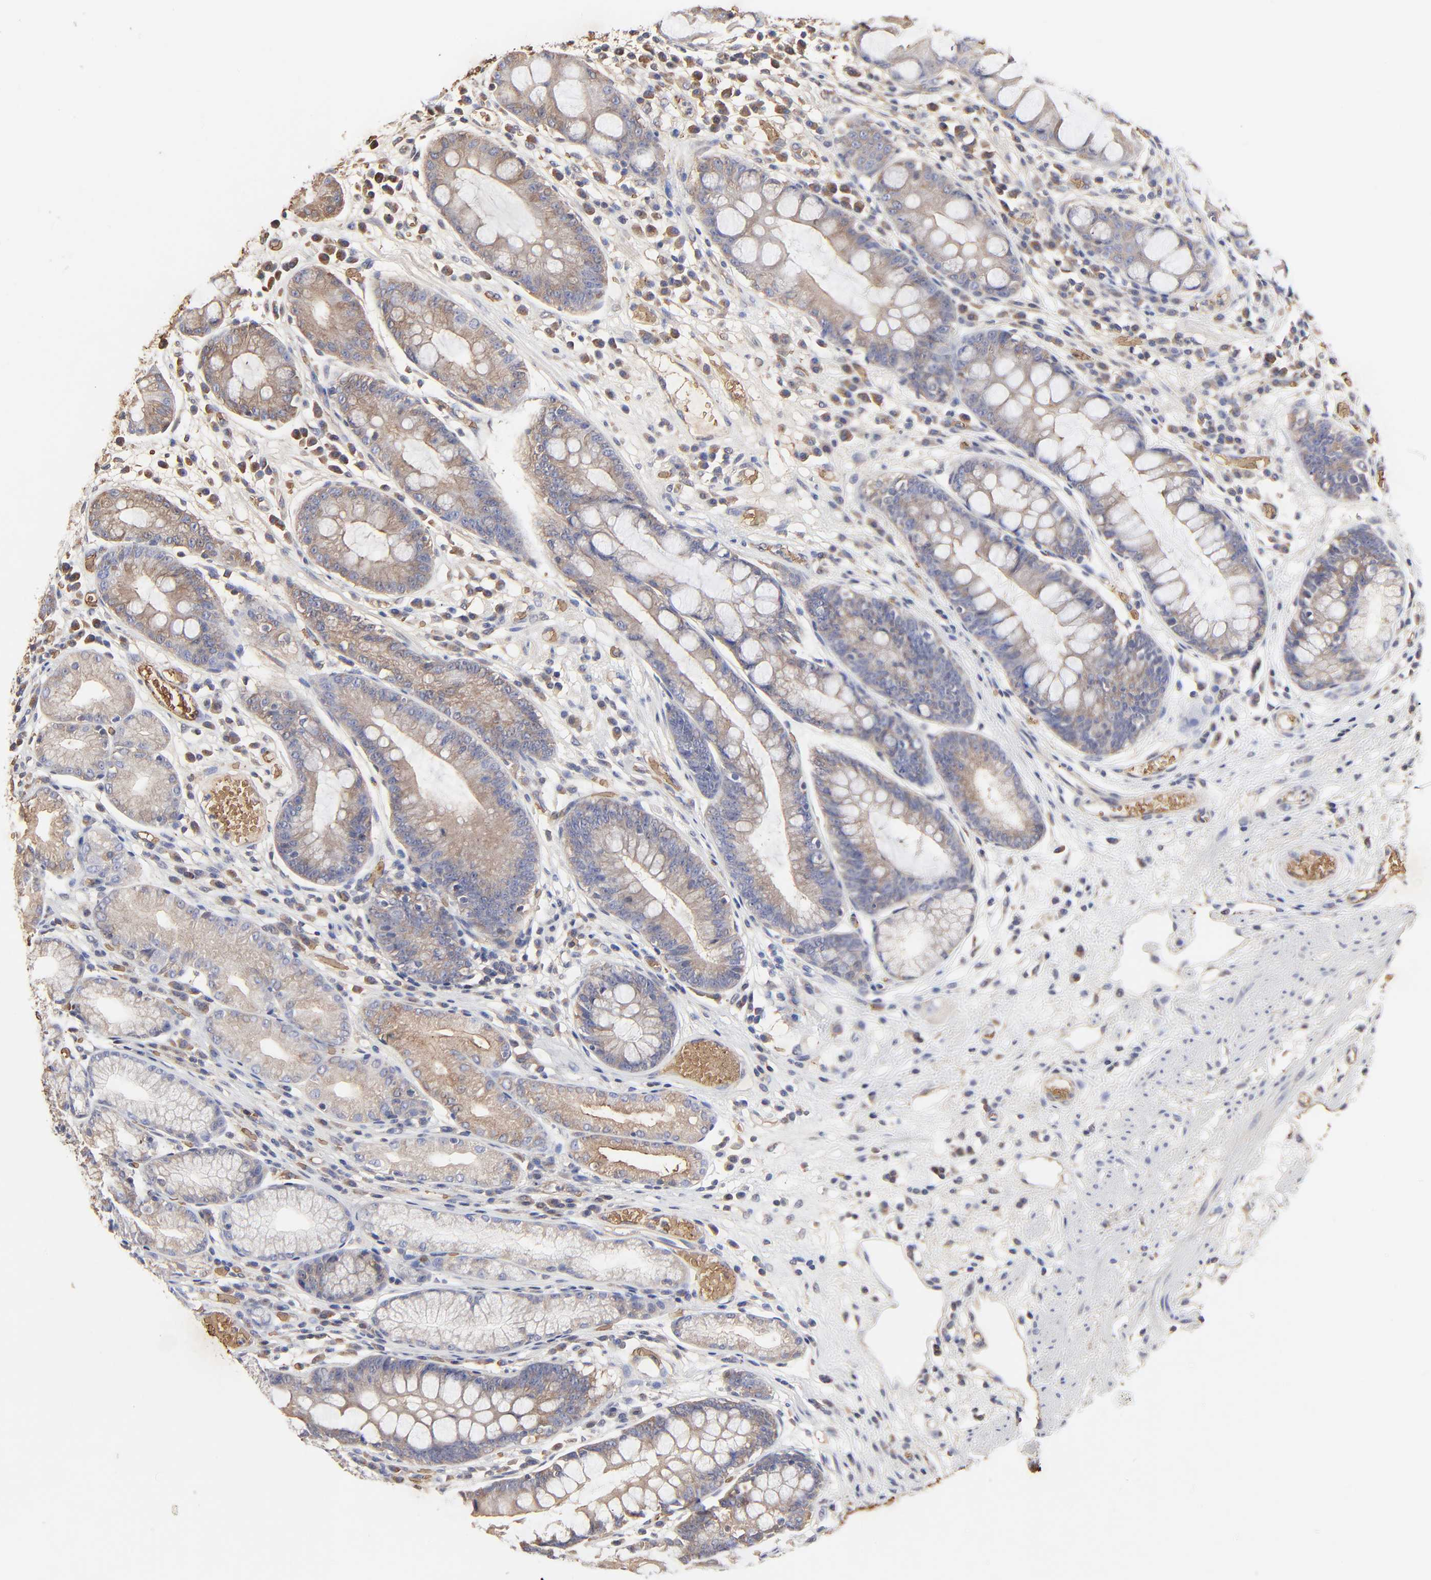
{"staining": {"intensity": "weak", "quantity": "<25%", "location": "cytoplasmic/membranous"}, "tissue": "stomach", "cell_type": "Glandular cells", "image_type": "normal", "snomed": [{"axis": "morphology", "description": "Normal tissue, NOS"}, {"axis": "morphology", "description": "Inflammation, NOS"}, {"axis": "topography", "description": "Stomach, lower"}], "caption": "DAB (3,3'-diaminobenzidine) immunohistochemical staining of benign human stomach shows no significant positivity in glandular cells.", "gene": "PAG1", "patient": {"sex": "male", "age": 59}}